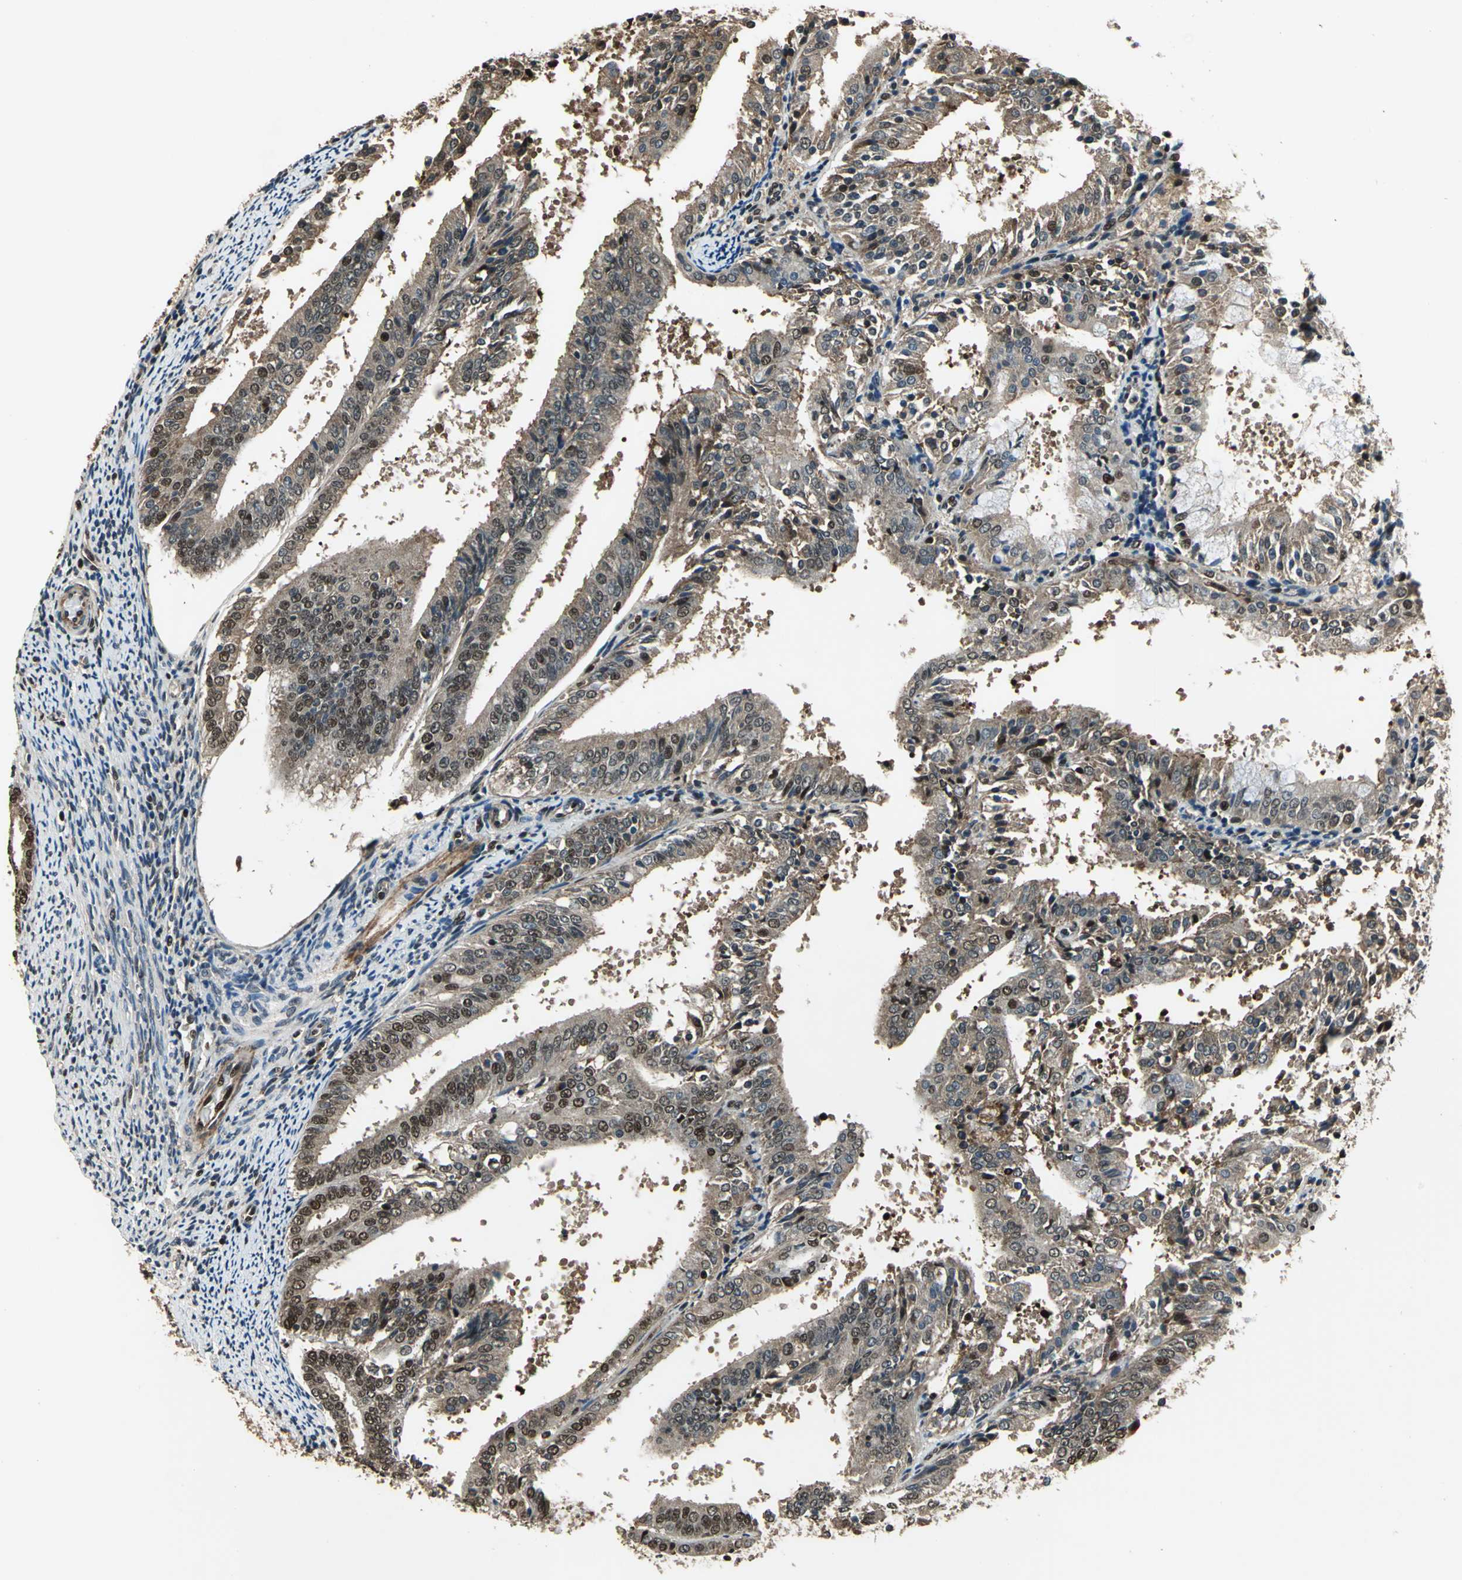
{"staining": {"intensity": "moderate", "quantity": ">75%", "location": "nuclear"}, "tissue": "endometrial cancer", "cell_type": "Tumor cells", "image_type": "cancer", "snomed": [{"axis": "morphology", "description": "Adenocarcinoma, NOS"}, {"axis": "topography", "description": "Endometrium"}], "caption": "Immunohistochemistry of human endometrial cancer reveals medium levels of moderate nuclear expression in about >75% of tumor cells.", "gene": "MIS18BP1", "patient": {"sex": "female", "age": 63}}